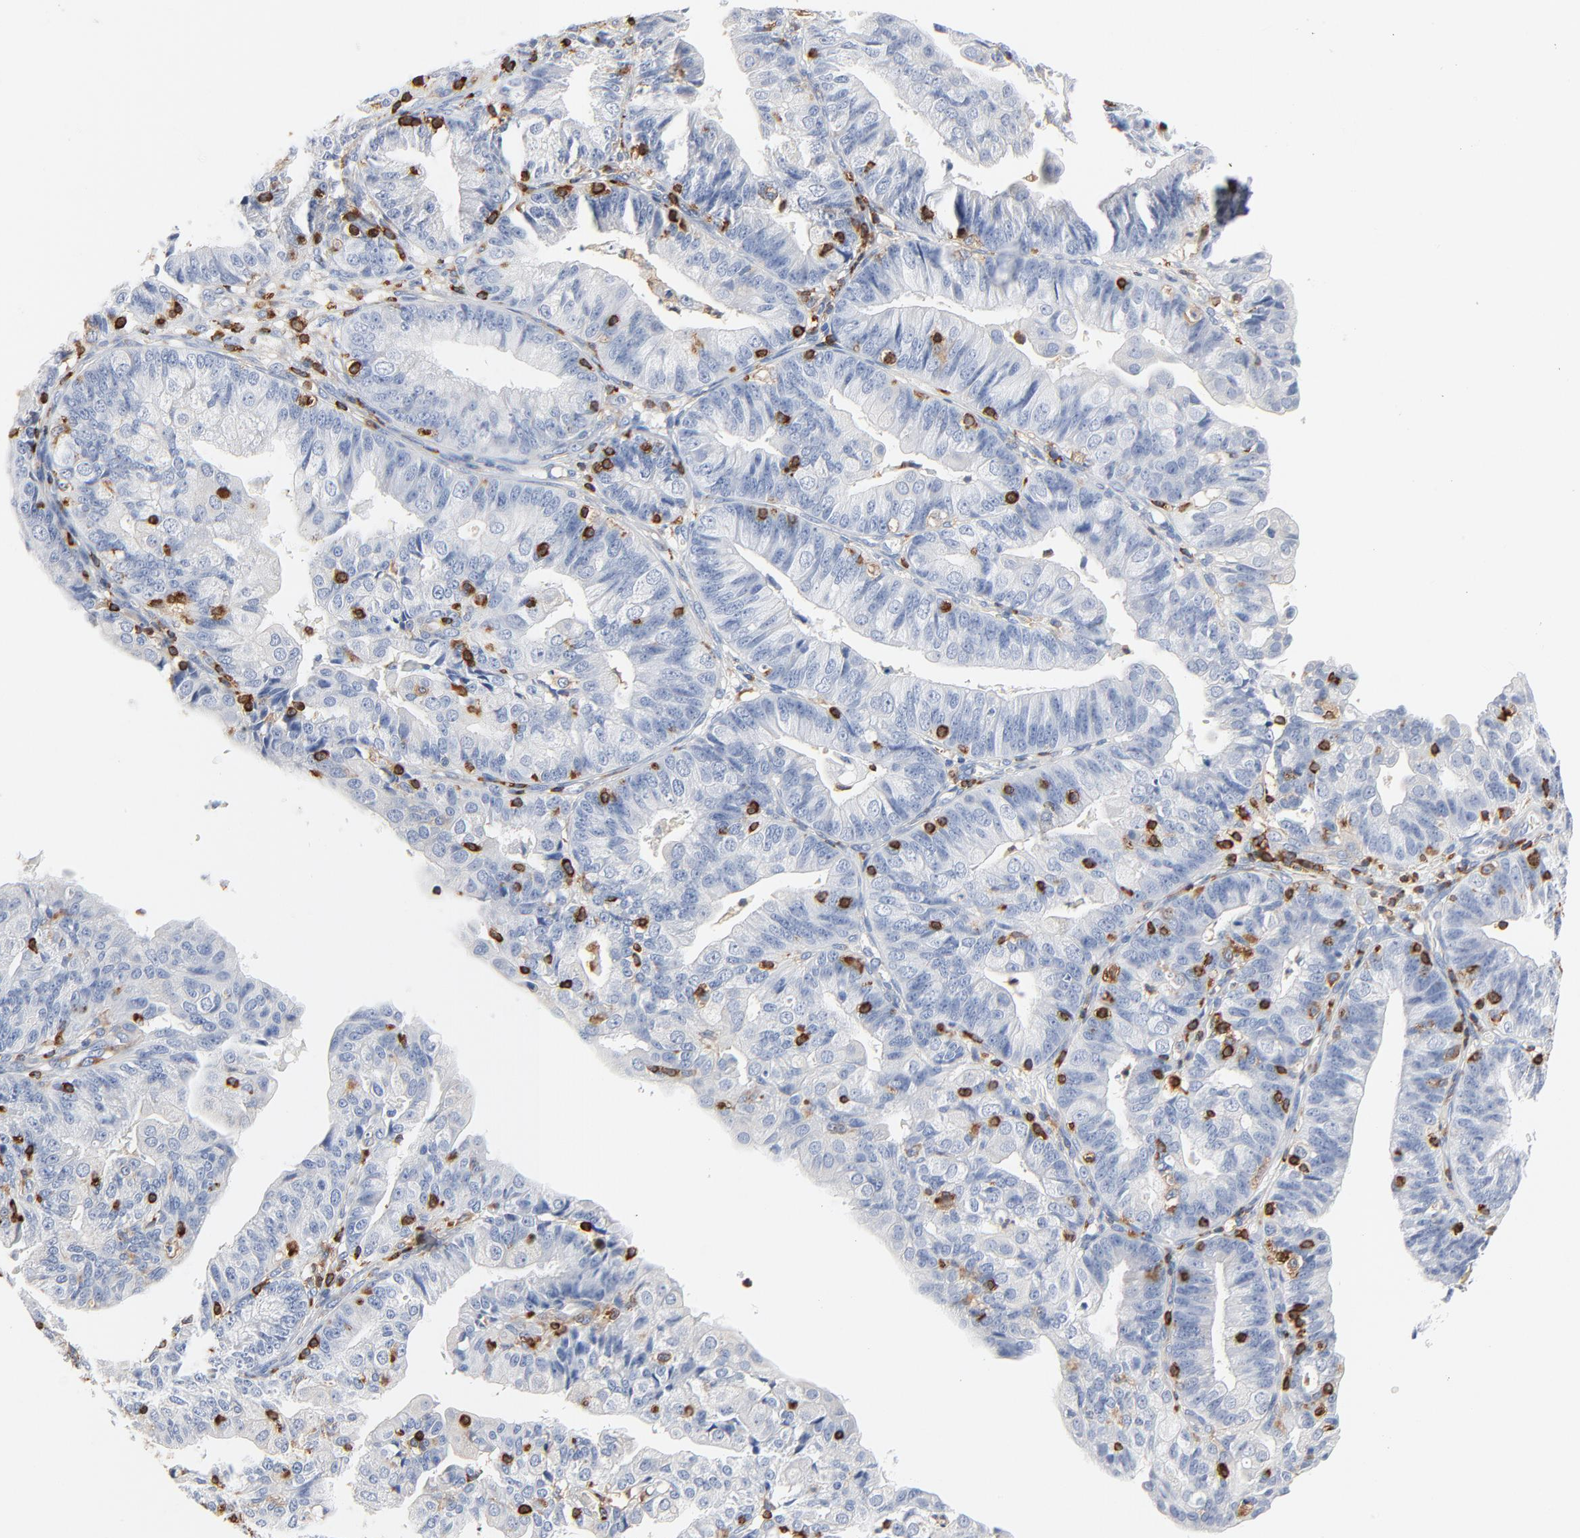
{"staining": {"intensity": "negative", "quantity": "none", "location": "none"}, "tissue": "endometrial cancer", "cell_type": "Tumor cells", "image_type": "cancer", "snomed": [{"axis": "morphology", "description": "Adenocarcinoma, NOS"}, {"axis": "topography", "description": "Endometrium"}], "caption": "DAB (3,3'-diaminobenzidine) immunohistochemical staining of human adenocarcinoma (endometrial) demonstrates no significant positivity in tumor cells.", "gene": "SH3KBP1", "patient": {"sex": "female", "age": 56}}